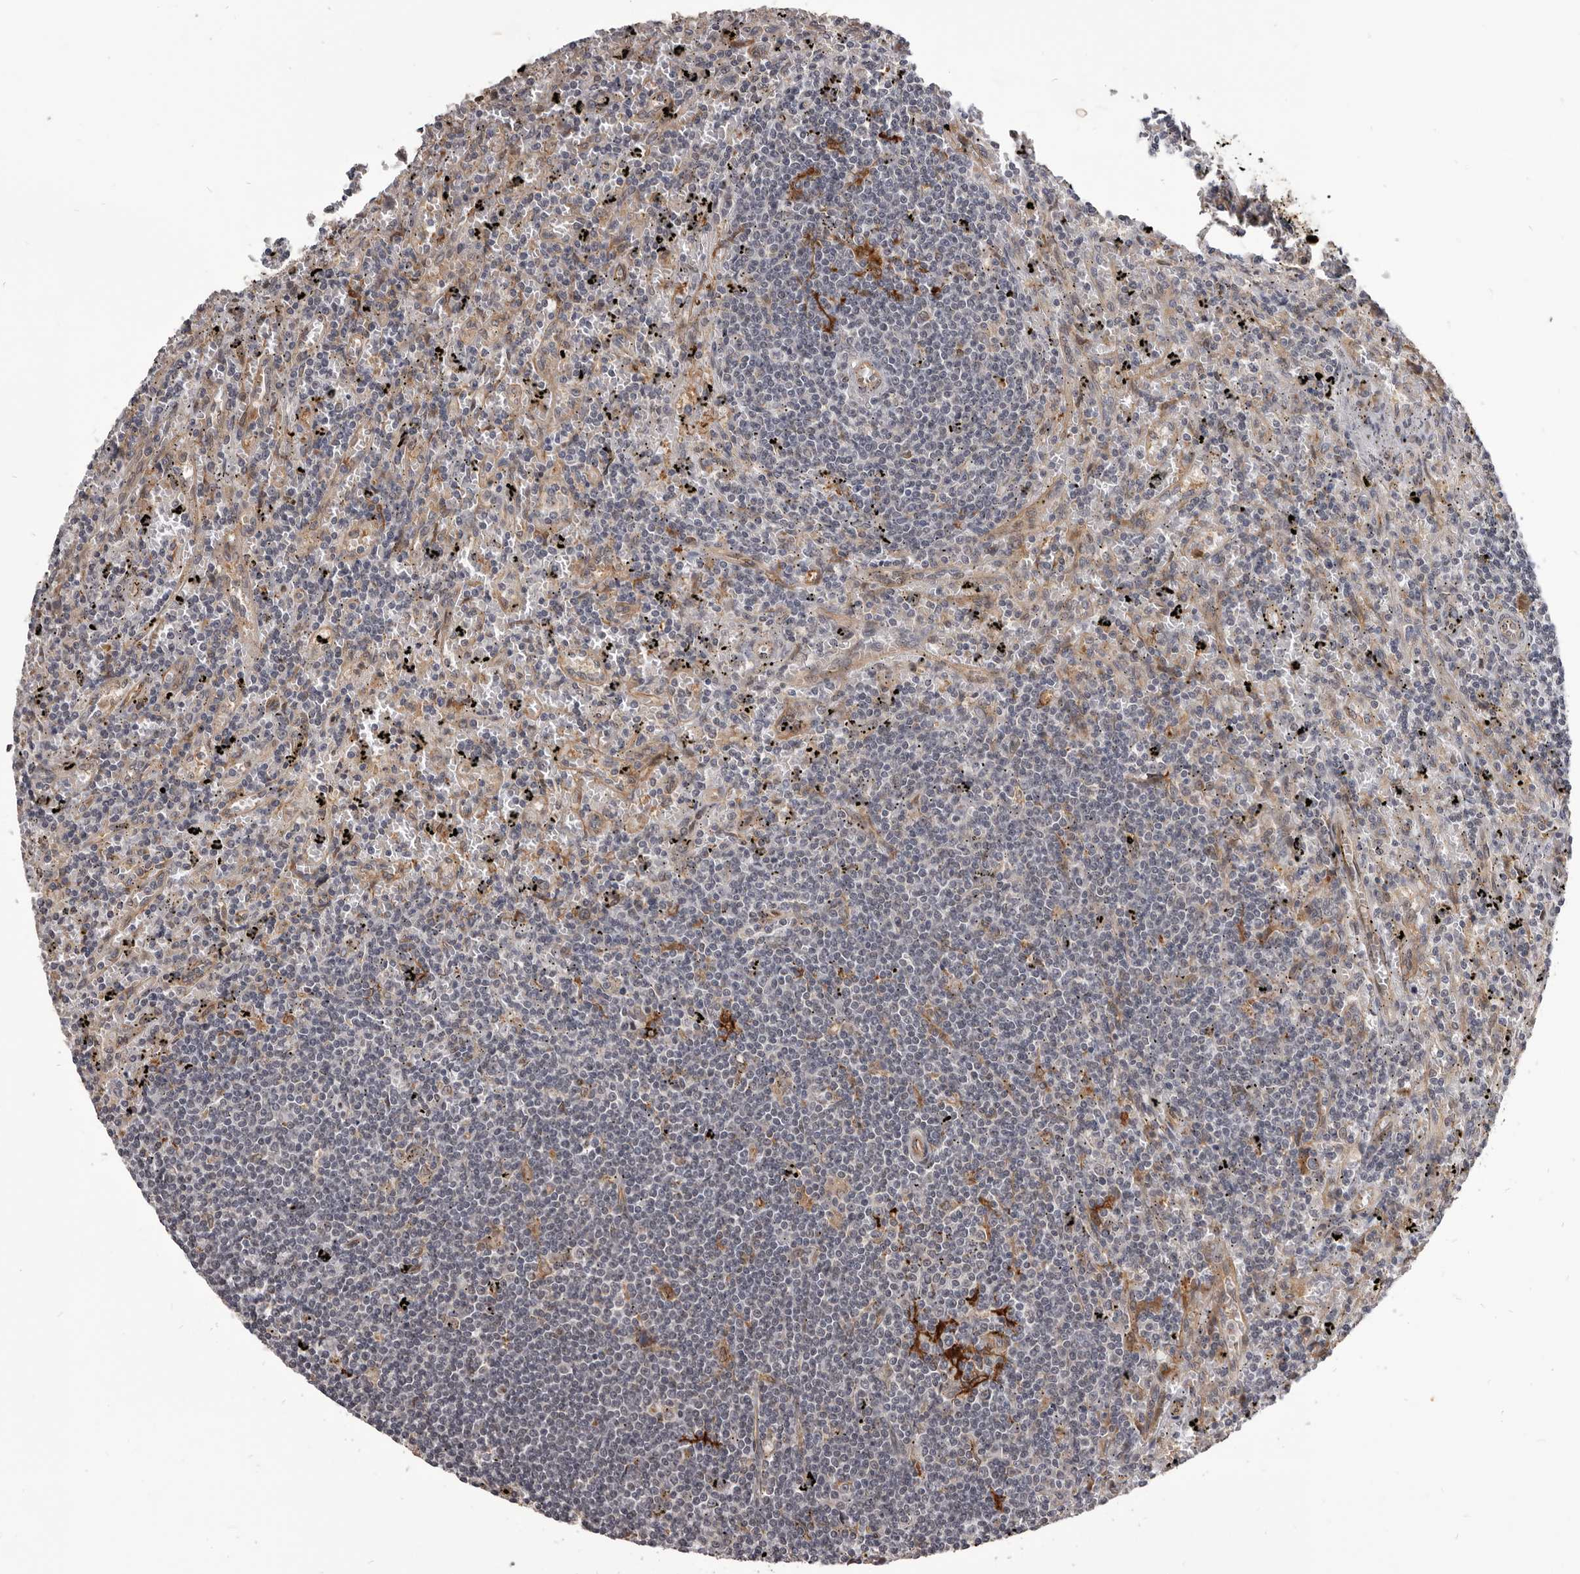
{"staining": {"intensity": "weak", "quantity": "<25%", "location": "cytoplasmic/membranous"}, "tissue": "lymphoma", "cell_type": "Tumor cells", "image_type": "cancer", "snomed": [{"axis": "morphology", "description": "Malignant lymphoma, non-Hodgkin's type, Low grade"}, {"axis": "topography", "description": "Spleen"}], "caption": "There is no significant positivity in tumor cells of malignant lymphoma, non-Hodgkin's type (low-grade). The staining was performed using DAB to visualize the protein expression in brown, while the nuclei were stained in blue with hematoxylin (Magnification: 20x).", "gene": "ADAMTS20", "patient": {"sex": "male", "age": 76}}